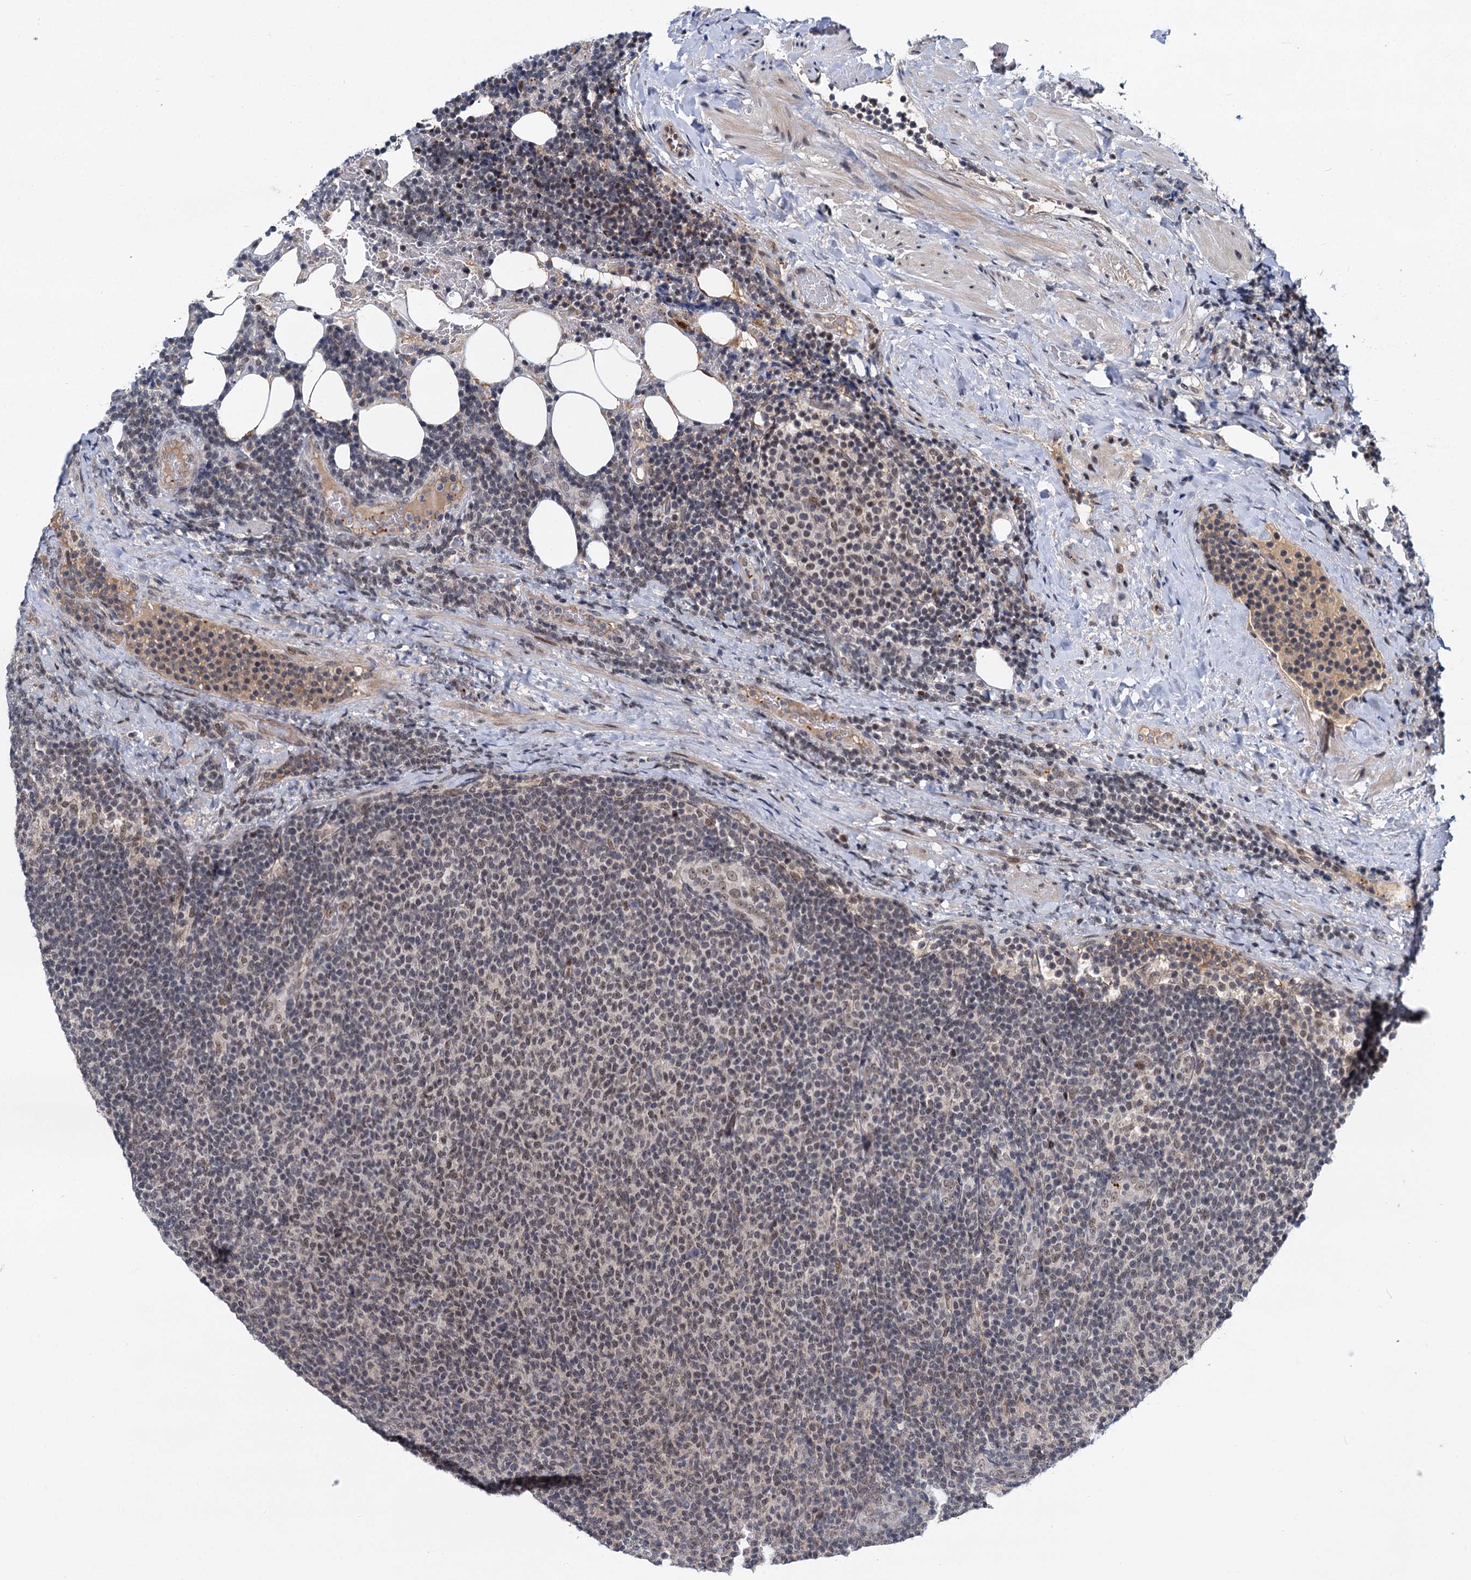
{"staining": {"intensity": "negative", "quantity": "none", "location": "none"}, "tissue": "lymphoma", "cell_type": "Tumor cells", "image_type": "cancer", "snomed": [{"axis": "morphology", "description": "Malignant lymphoma, non-Hodgkin's type, Low grade"}, {"axis": "topography", "description": "Lymph node"}], "caption": "High magnification brightfield microscopy of lymphoma stained with DAB (3,3'-diaminobenzidine) (brown) and counterstained with hematoxylin (blue): tumor cells show no significant expression.", "gene": "MBD6", "patient": {"sex": "male", "age": 66}}